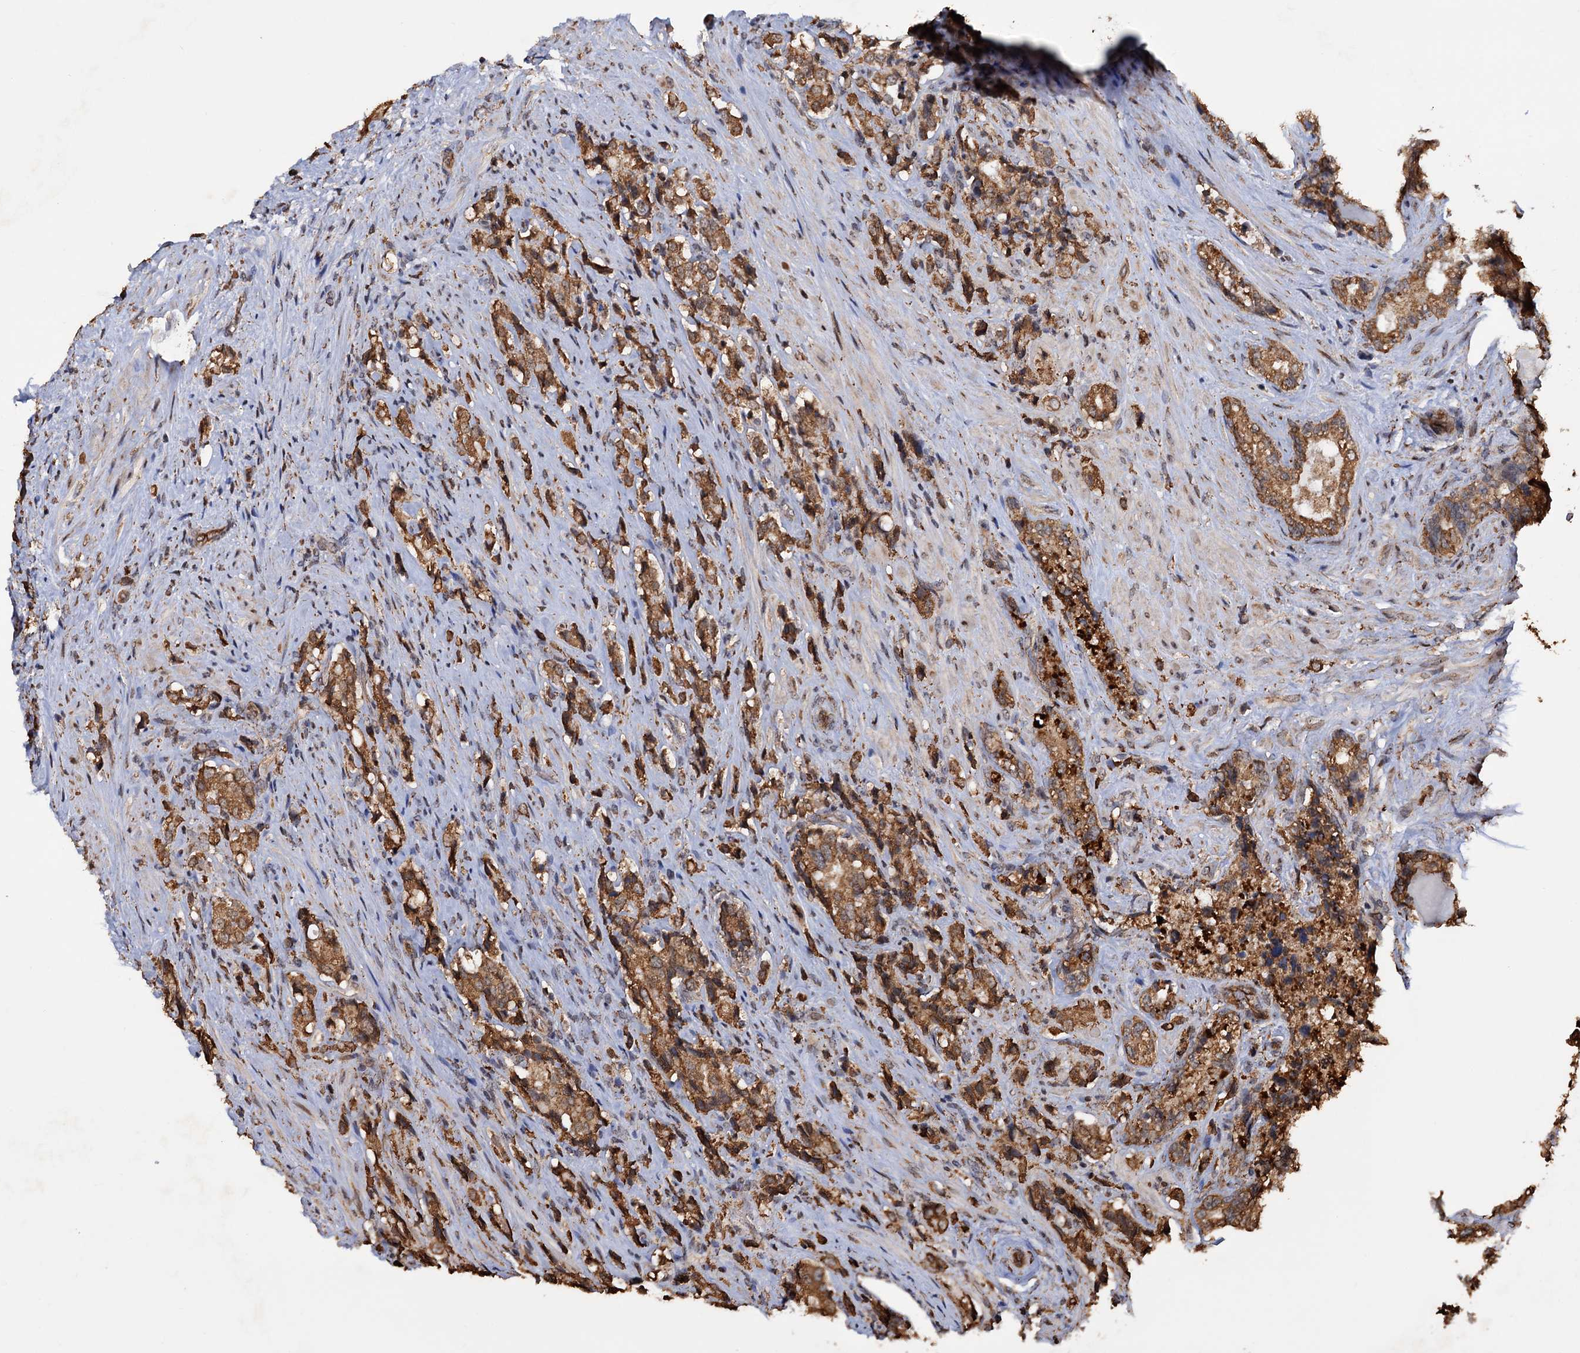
{"staining": {"intensity": "moderate", "quantity": ">75%", "location": "cytoplasmic/membranous"}, "tissue": "prostate cancer", "cell_type": "Tumor cells", "image_type": "cancer", "snomed": [{"axis": "morphology", "description": "Adenocarcinoma, High grade"}, {"axis": "topography", "description": "Prostate"}], "caption": "An immunohistochemistry histopathology image of tumor tissue is shown. Protein staining in brown highlights moderate cytoplasmic/membranous positivity in prostate high-grade adenocarcinoma within tumor cells. The staining was performed using DAB (3,3'-diaminobenzidine) to visualize the protein expression in brown, while the nuclei were stained in blue with hematoxylin (Magnification: 20x).", "gene": "TBC1D12", "patient": {"sex": "male", "age": 65}}